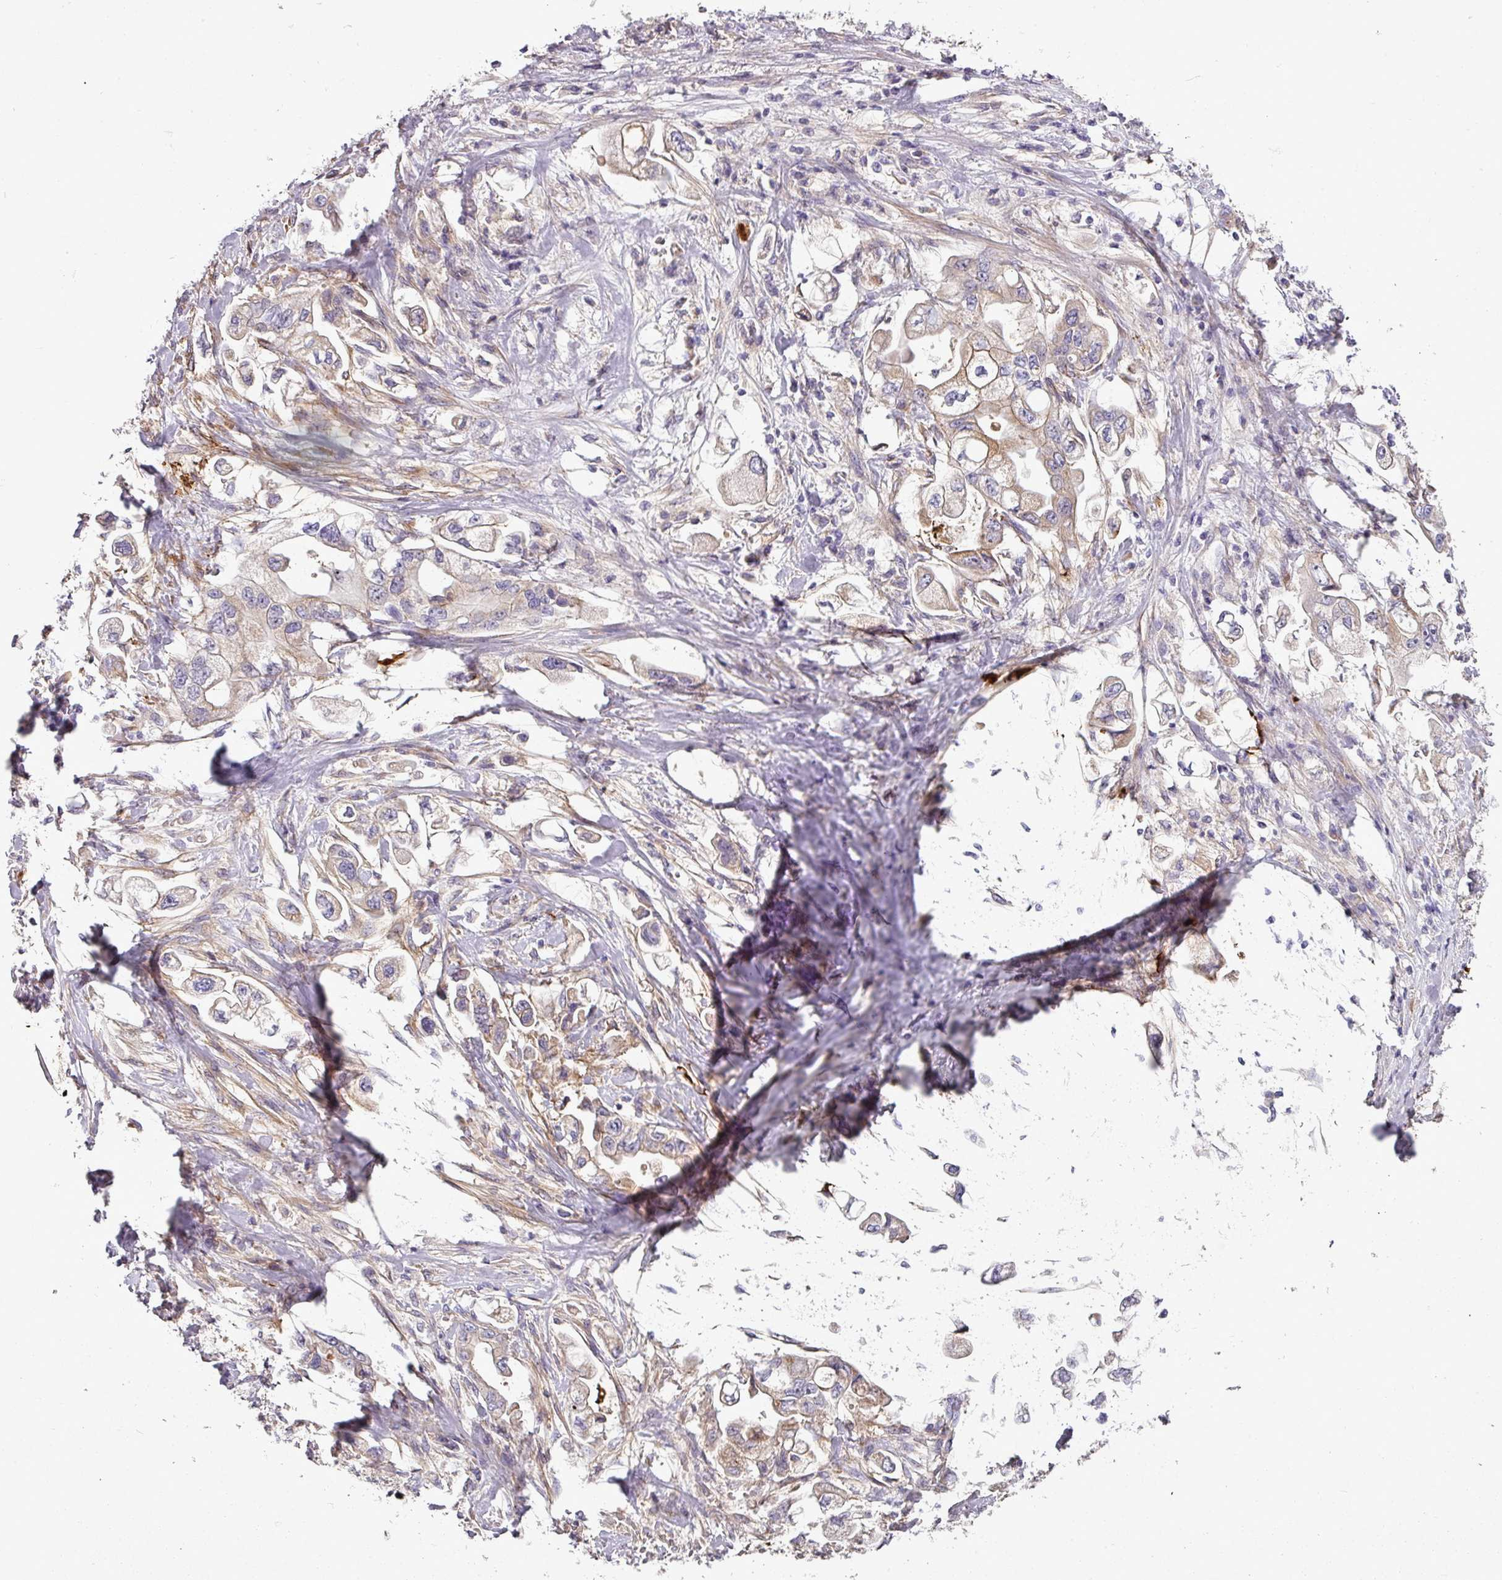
{"staining": {"intensity": "weak", "quantity": "25%-75%", "location": "cytoplasmic/membranous"}, "tissue": "stomach cancer", "cell_type": "Tumor cells", "image_type": "cancer", "snomed": [{"axis": "morphology", "description": "Adenocarcinoma, NOS"}, {"axis": "topography", "description": "Stomach"}], "caption": "A high-resolution histopathology image shows immunohistochemistry staining of stomach cancer (adenocarcinoma), which displays weak cytoplasmic/membranous expression in about 25%-75% of tumor cells.", "gene": "GAN", "patient": {"sex": "male", "age": 62}}